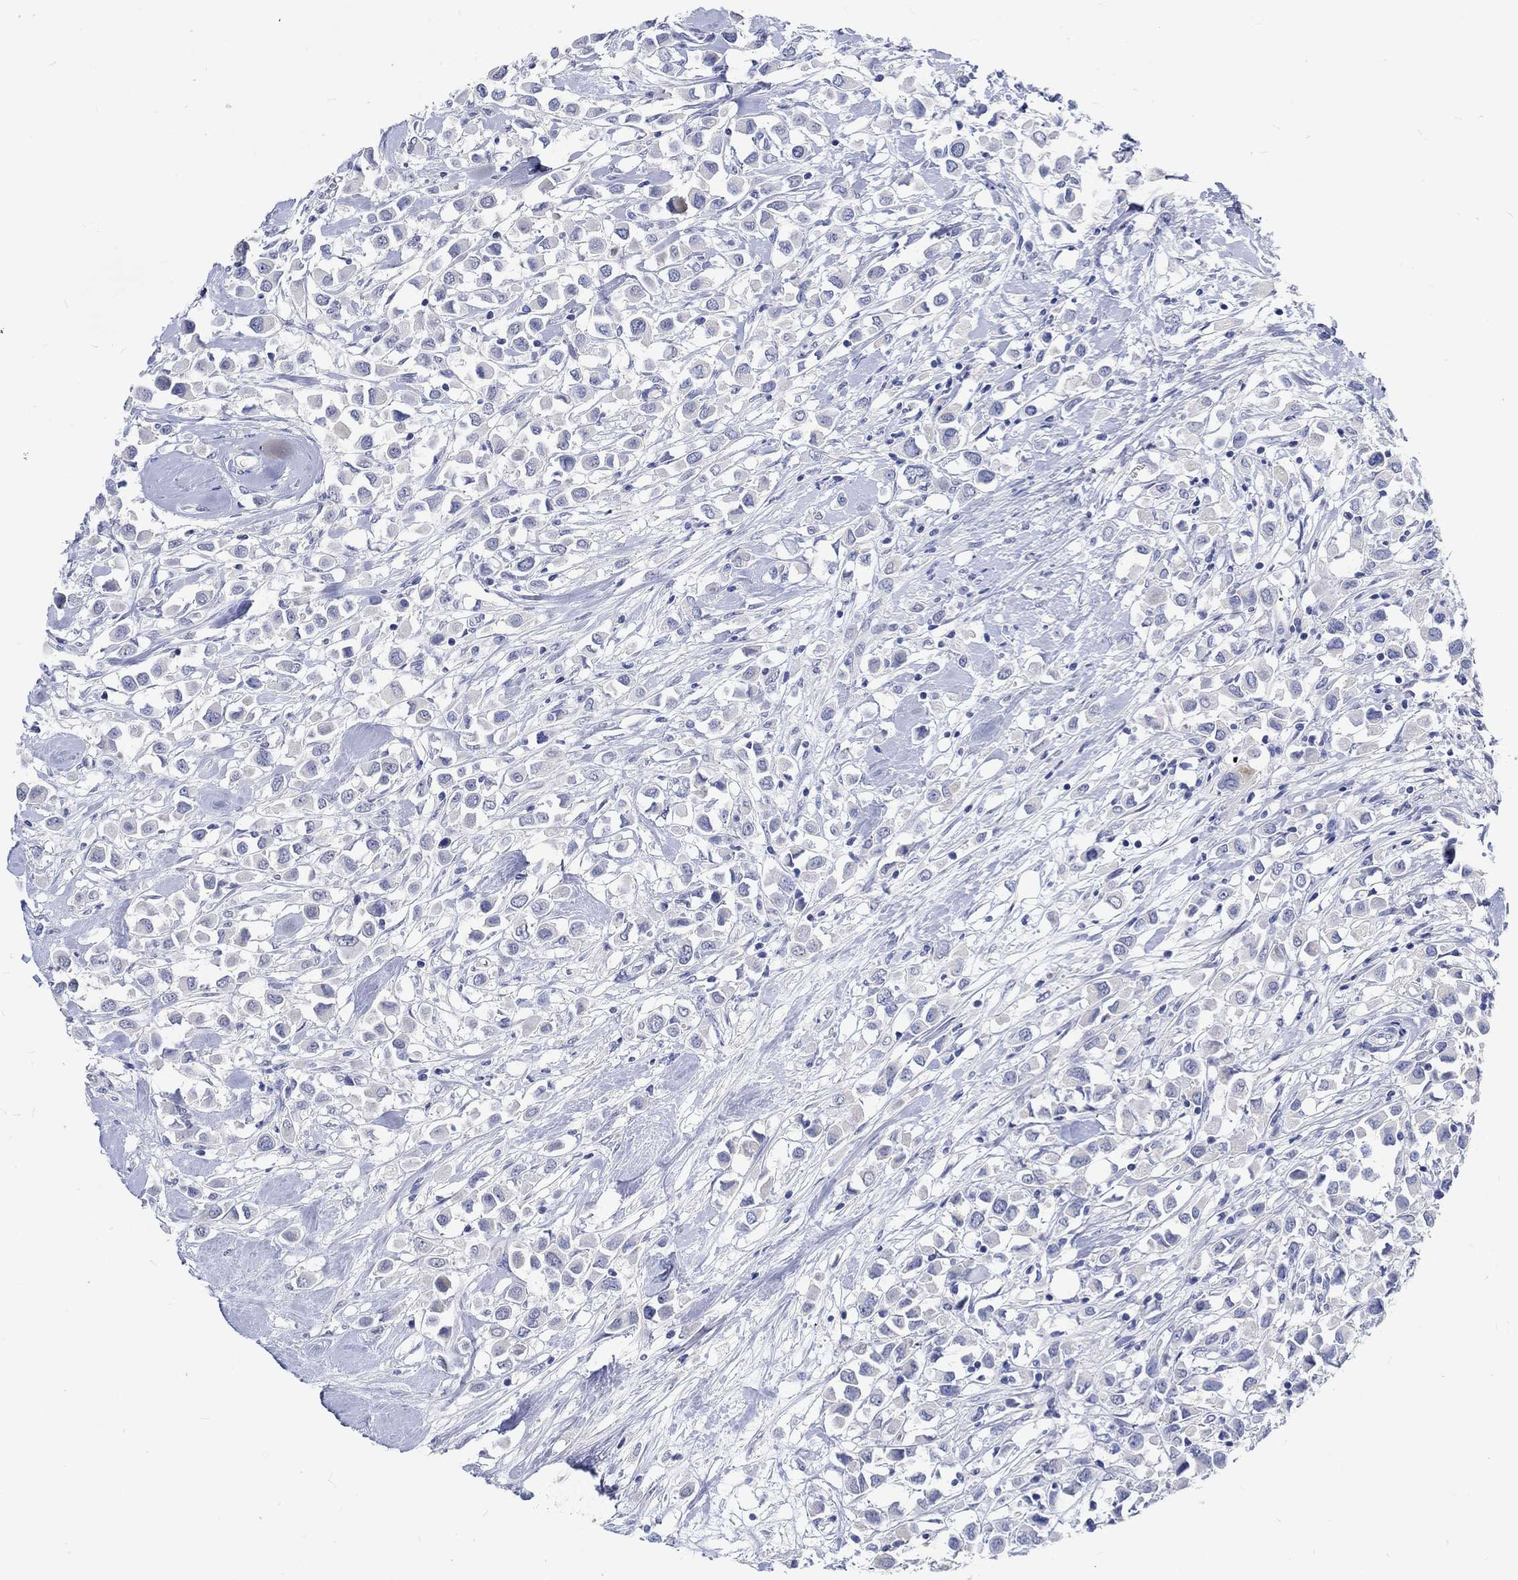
{"staining": {"intensity": "negative", "quantity": "none", "location": "none"}, "tissue": "breast cancer", "cell_type": "Tumor cells", "image_type": "cancer", "snomed": [{"axis": "morphology", "description": "Duct carcinoma"}, {"axis": "topography", "description": "Breast"}], "caption": "Tumor cells show no significant protein staining in breast cancer.", "gene": "C4orf47", "patient": {"sex": "female", "age": 61}}